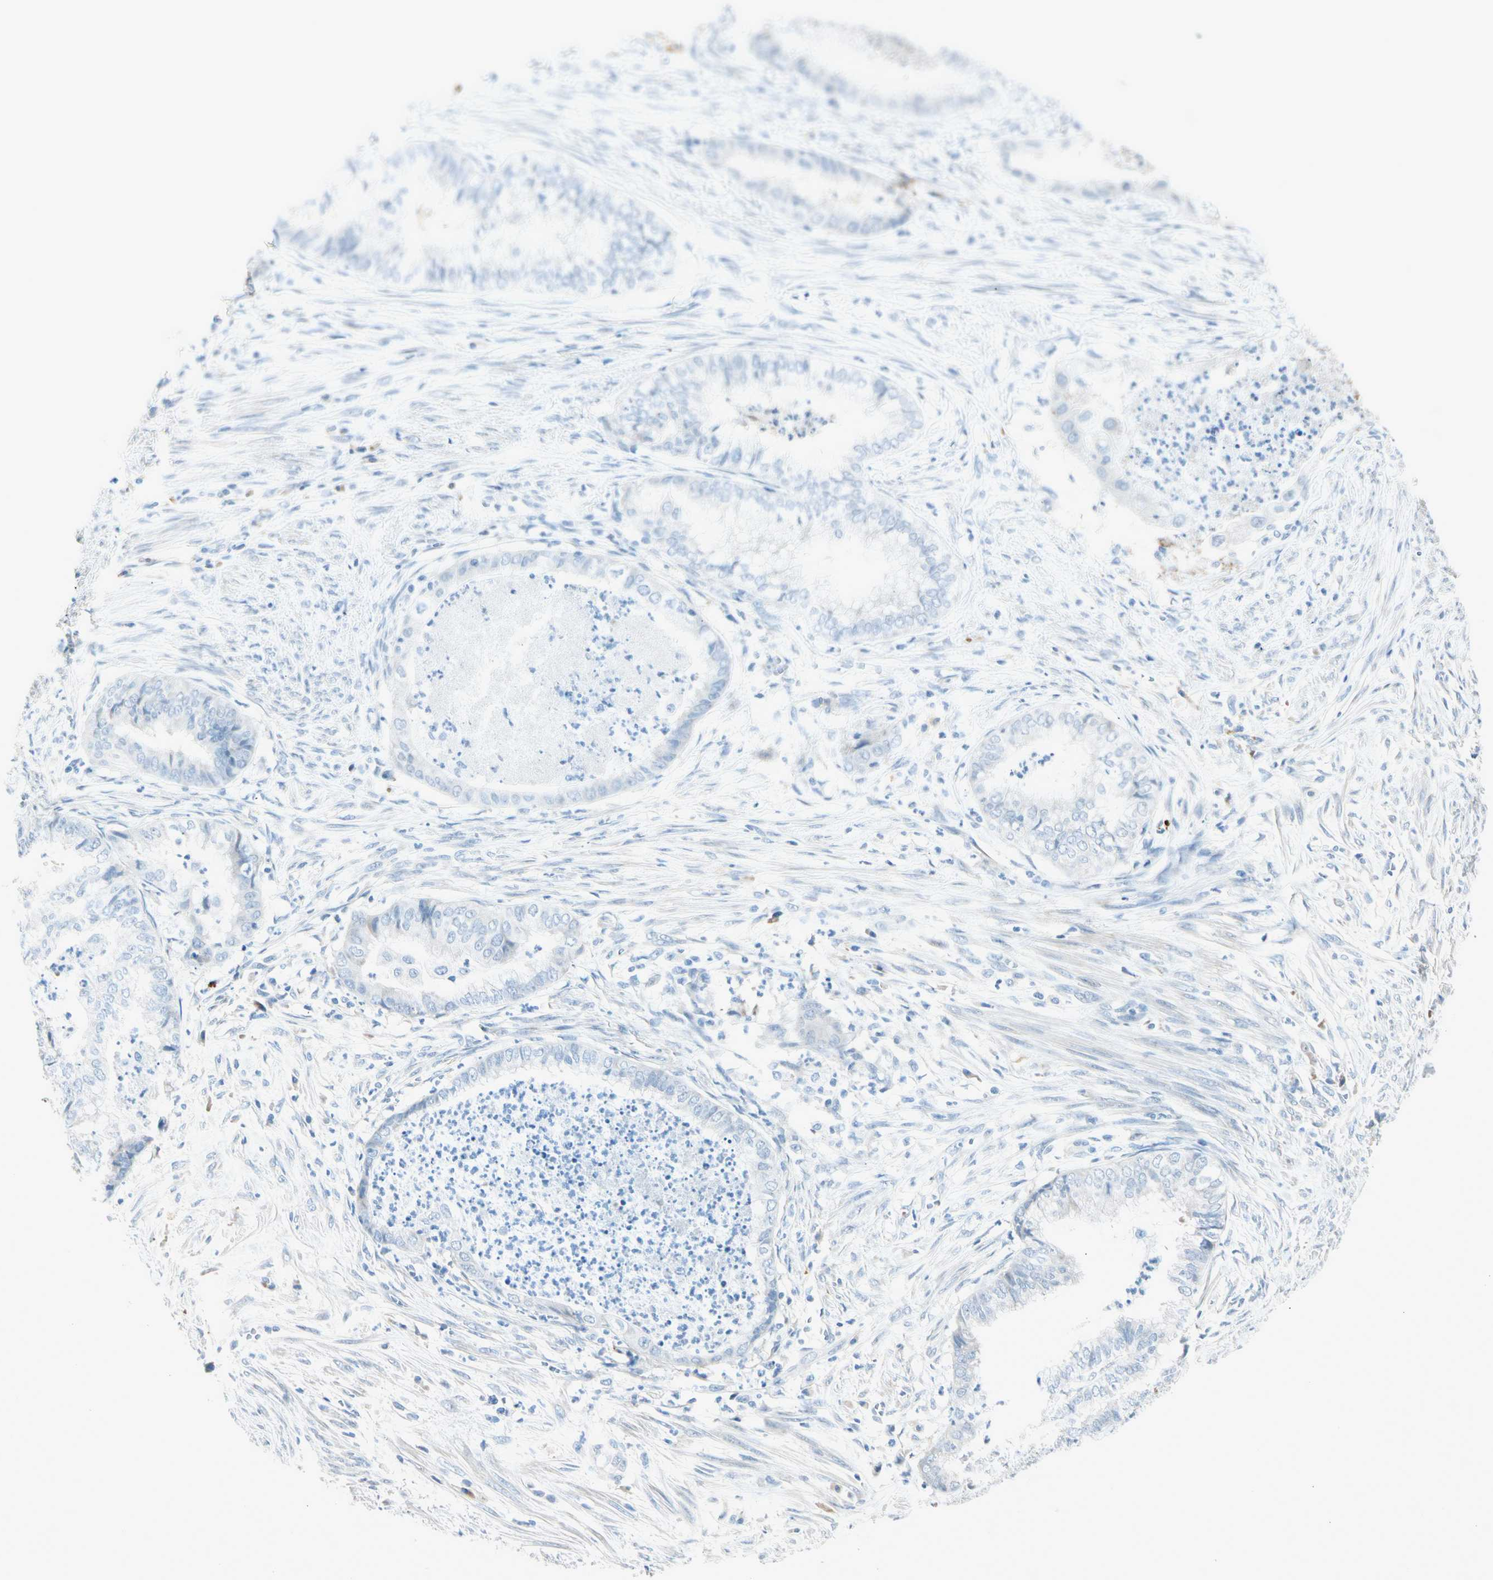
{"staining": {"intensity": "negative", "quantity": "none", "location": "none"}, "tissue": "endometrial cancer", "cell_type": "Tumor cells", "image_type": "cancer", "snomed": [{"axis": "morphology", "description": "Necrosis, NOS"}, {"axis": "morphology", "description": "Adenocarcinoma, NOS"}, {"axis": "topography", "description": "Endometrium"}], "caption": "Immunohistochemistry (IHC) image of neoplastic tissue: human adenocarcinoma (endometrial) stained with DAB demonstrates no significant protein positivity in tumor cells.", "gene": "SERPIND1", "patient": {"sex": "female", "age": 79}}